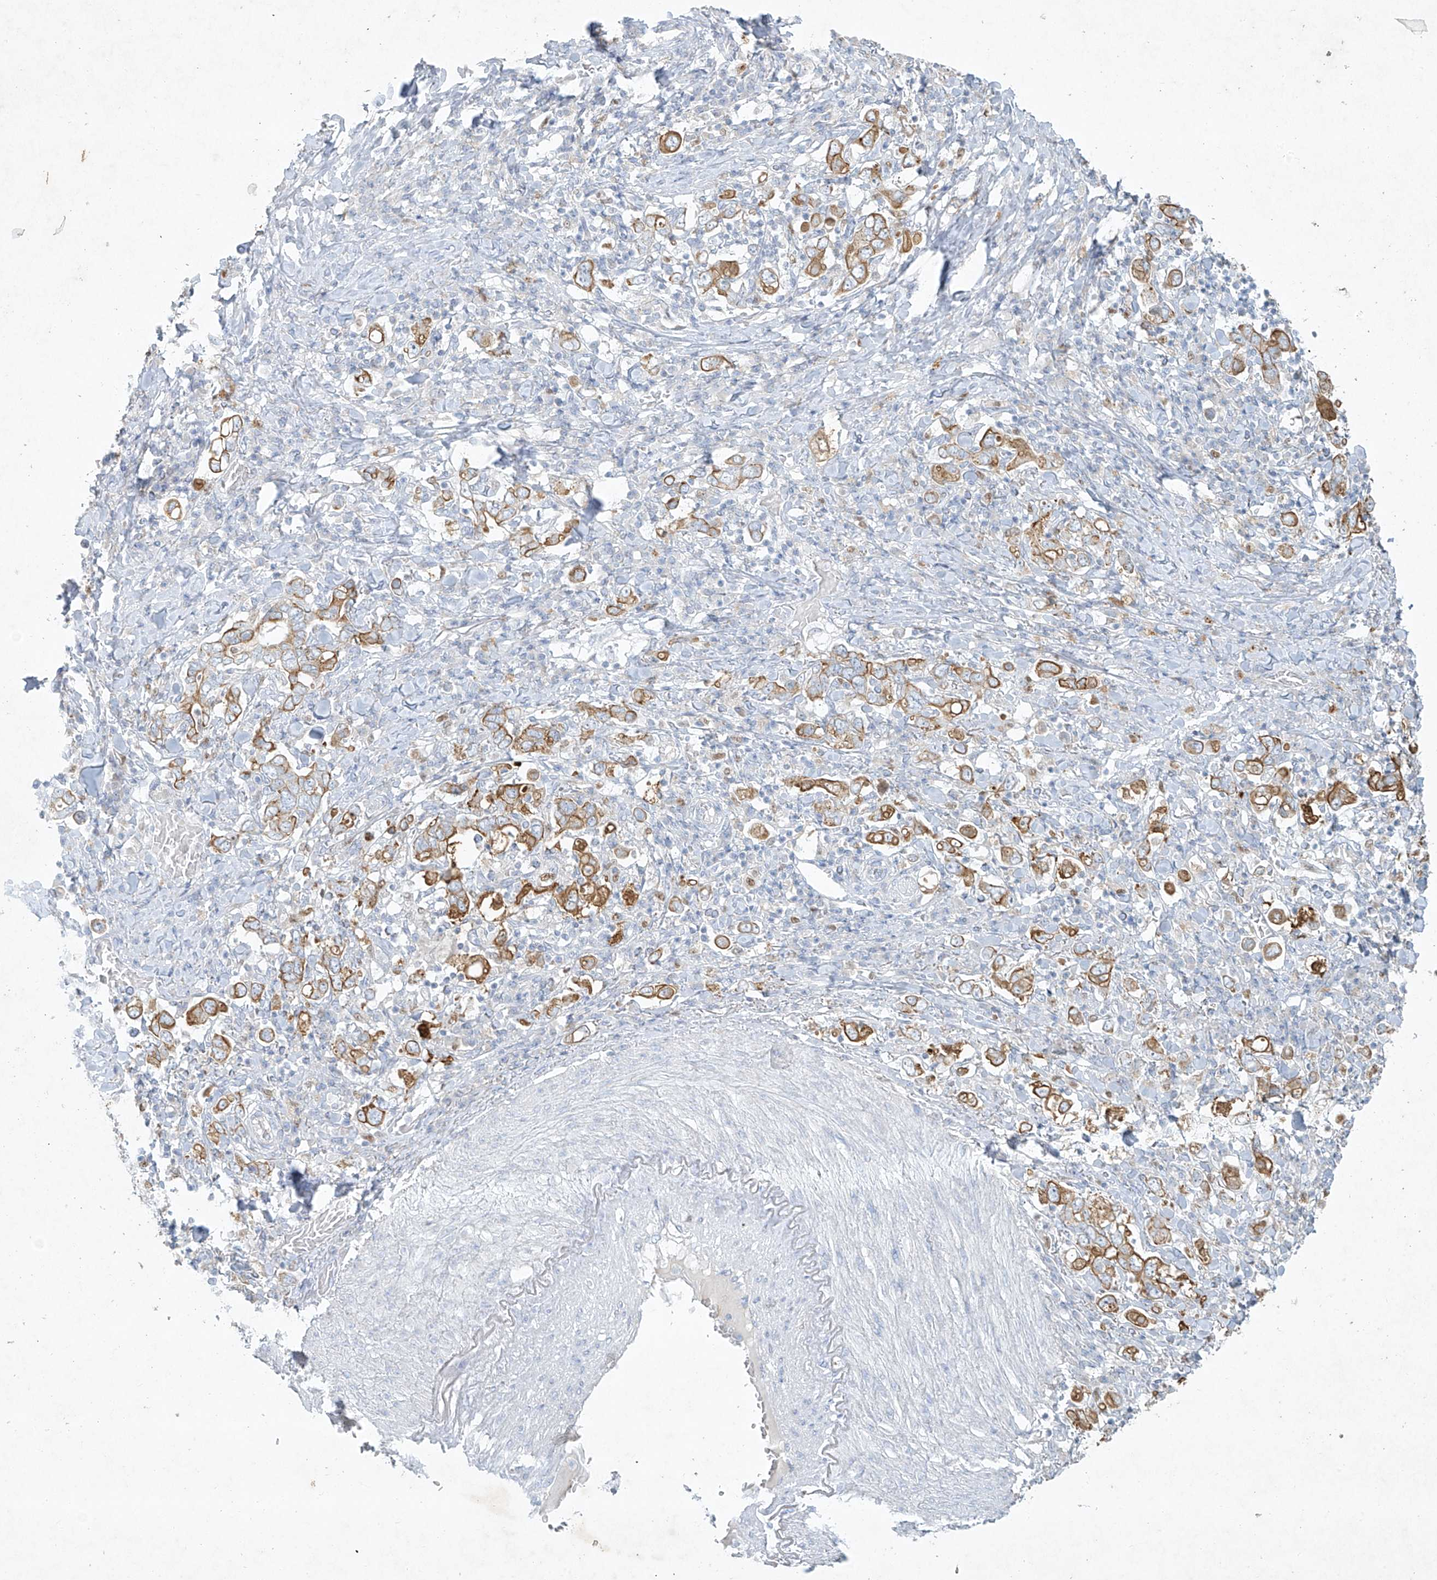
{"staining": {"intensity": "moderate", "quantity": ">75%", "location": "cytoplasmic/membranous"}, "tissue": "stomach cancer", "cell_type": "Tumor cells", "image_type": "cancer", "snomed": [{"axis": "morphology", "description": "Adenocarcinoma, NOS"}, {"axis": "topography", "description": "Stomach, upper"}], "caption": "Brown immunohistochemical staining in adenocarcinoma (stomach) exhibits moderate cytoplasmic/membranous expression in about >75% of tumor cells.", "gene": "TUBE1", "patient": {"sex": "male", "age": 62}}